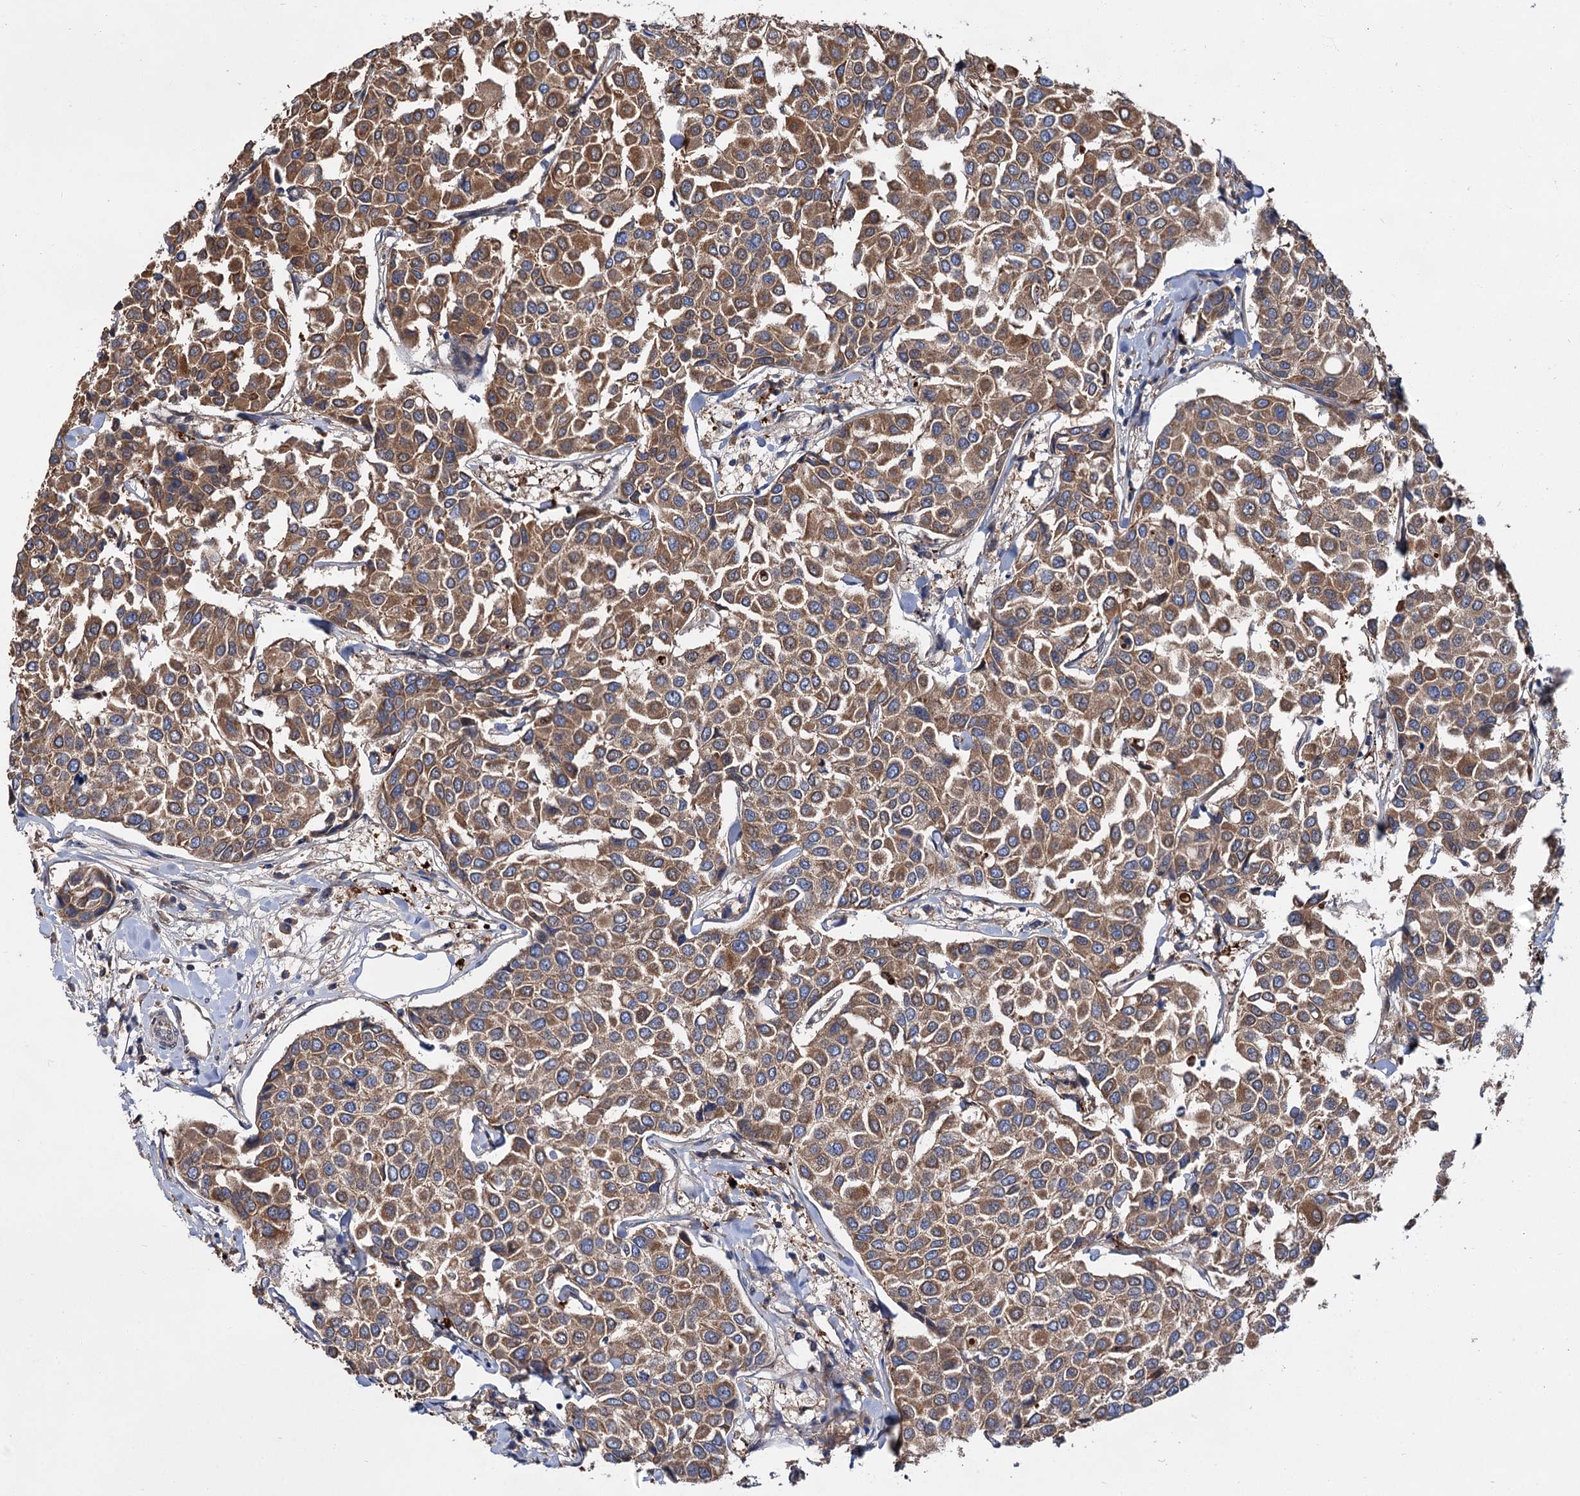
{"staining": {"intensity": "moderate", "quantity": ">75%", "location": "cytoplasmic/membranous"}, "tissue": "breast cancer", "cell_type": "Tumor cells", "image_type": "cancer", "snomed": [{"axis": "morphology", "description": "Duct carcinoma"}, {"axis": "topography", "description": "Breast"}], "caption": "Immunohistochemical staining of intraductal carcinoma (breast) displays moderate cytoplasmic/membranous protein expression in about >75% of tumor cells.", "gene": "NAA25", "patient": {"sex": "female", "age": 55}}